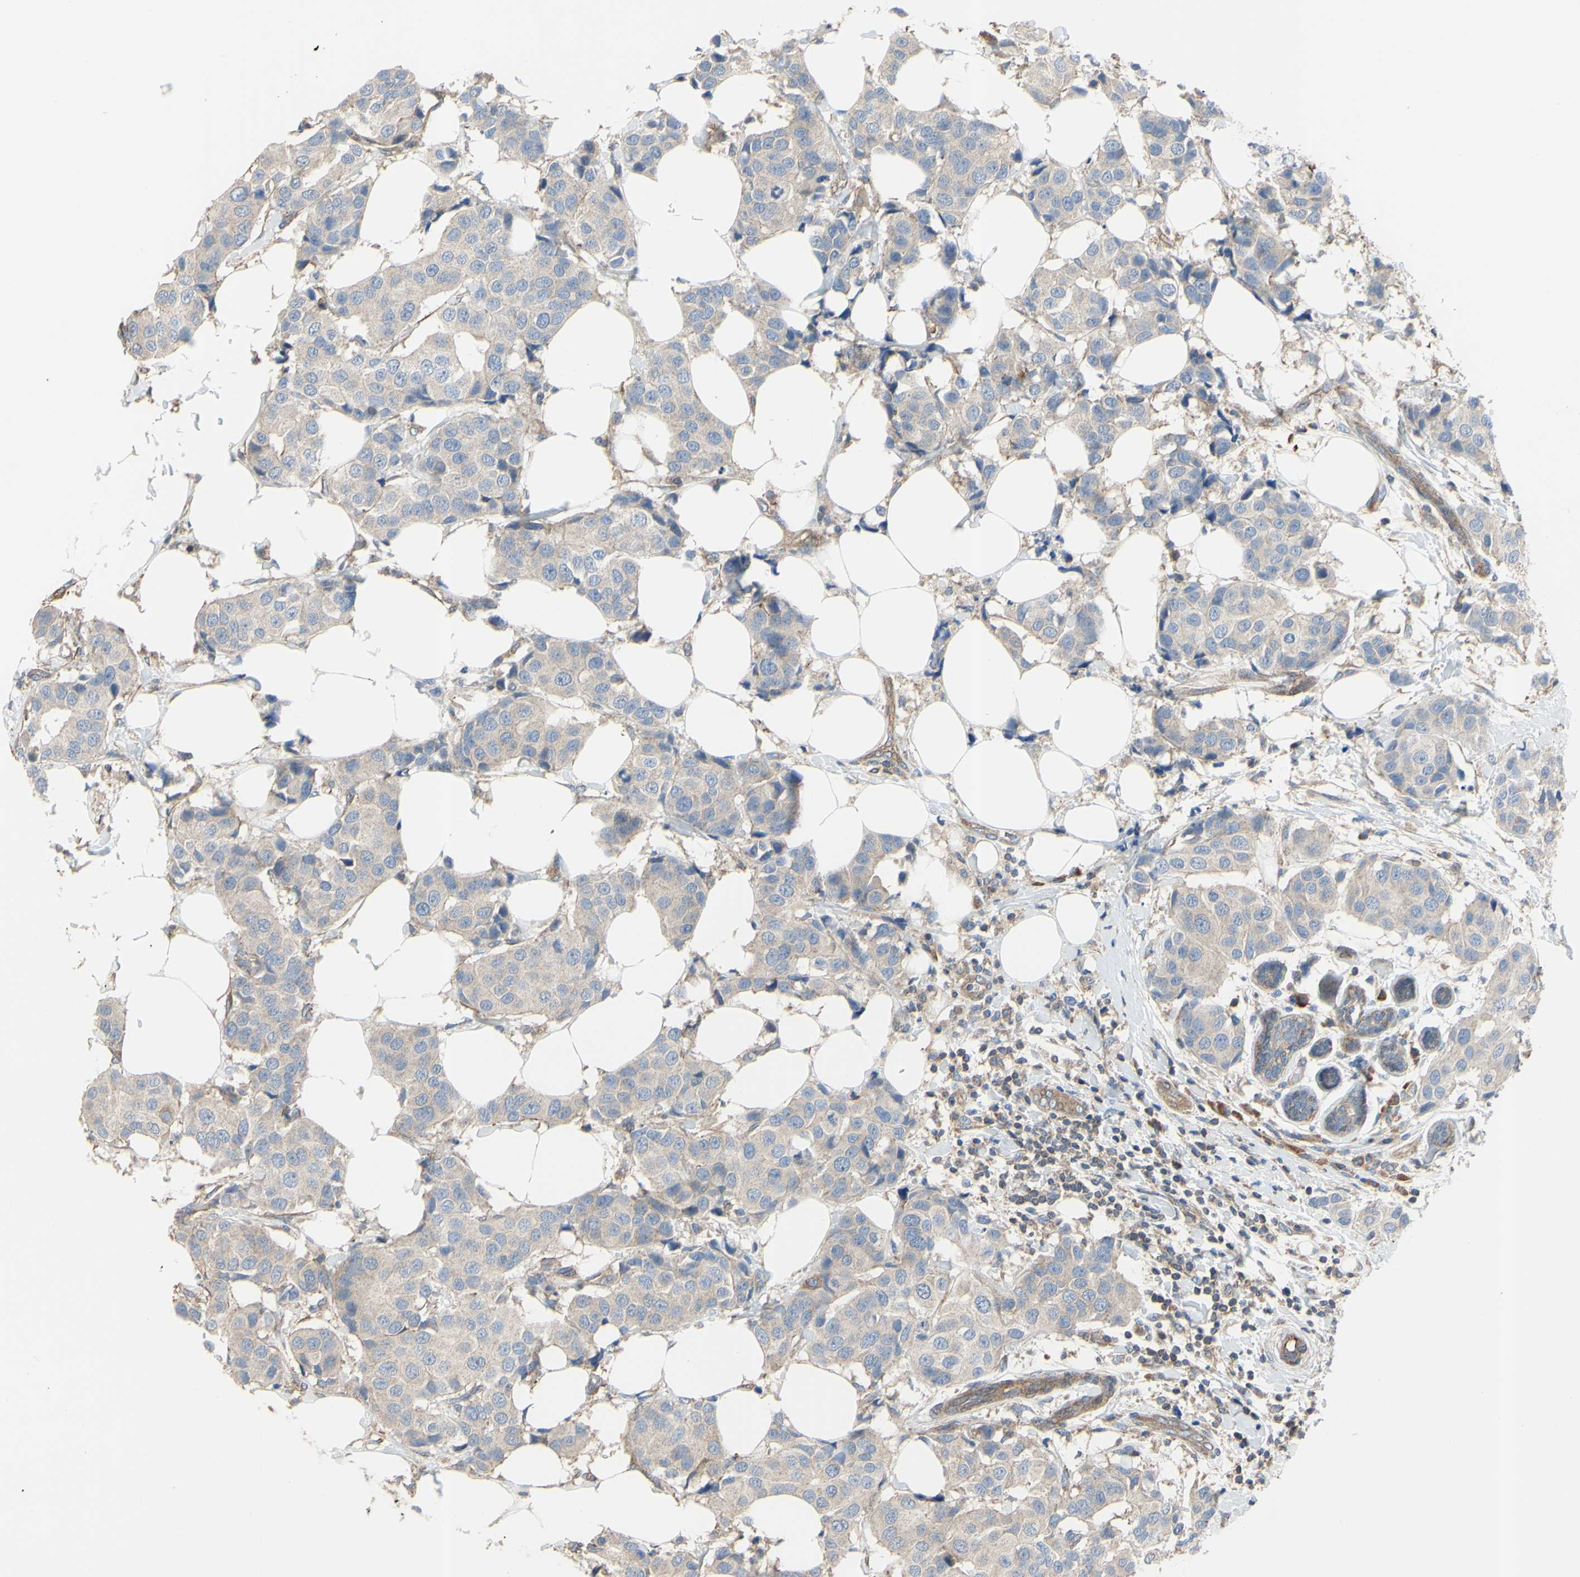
{"staining": {"intensity": "weak", "quantity": "<25%", "location": "cytoplasmic/membranous"}, "tissue": "breast cancer", "cell_type": "Tumor cells", "image_type": "cancer", "snomed": [{"axis": "morphology", "description": "Normal tissue, NOS"}, {"axis": "morphology", "description": "Duct carcinoma"}, {"axis": "topography", "description": "Breast"}], "caption": "DAB immunohistochemical staining of human breast invasive ductal carcinoma demonstrates no significant expression in tumor cells.", "gene": "BECN1", "patient": {"sex": "female", "age": 39}}